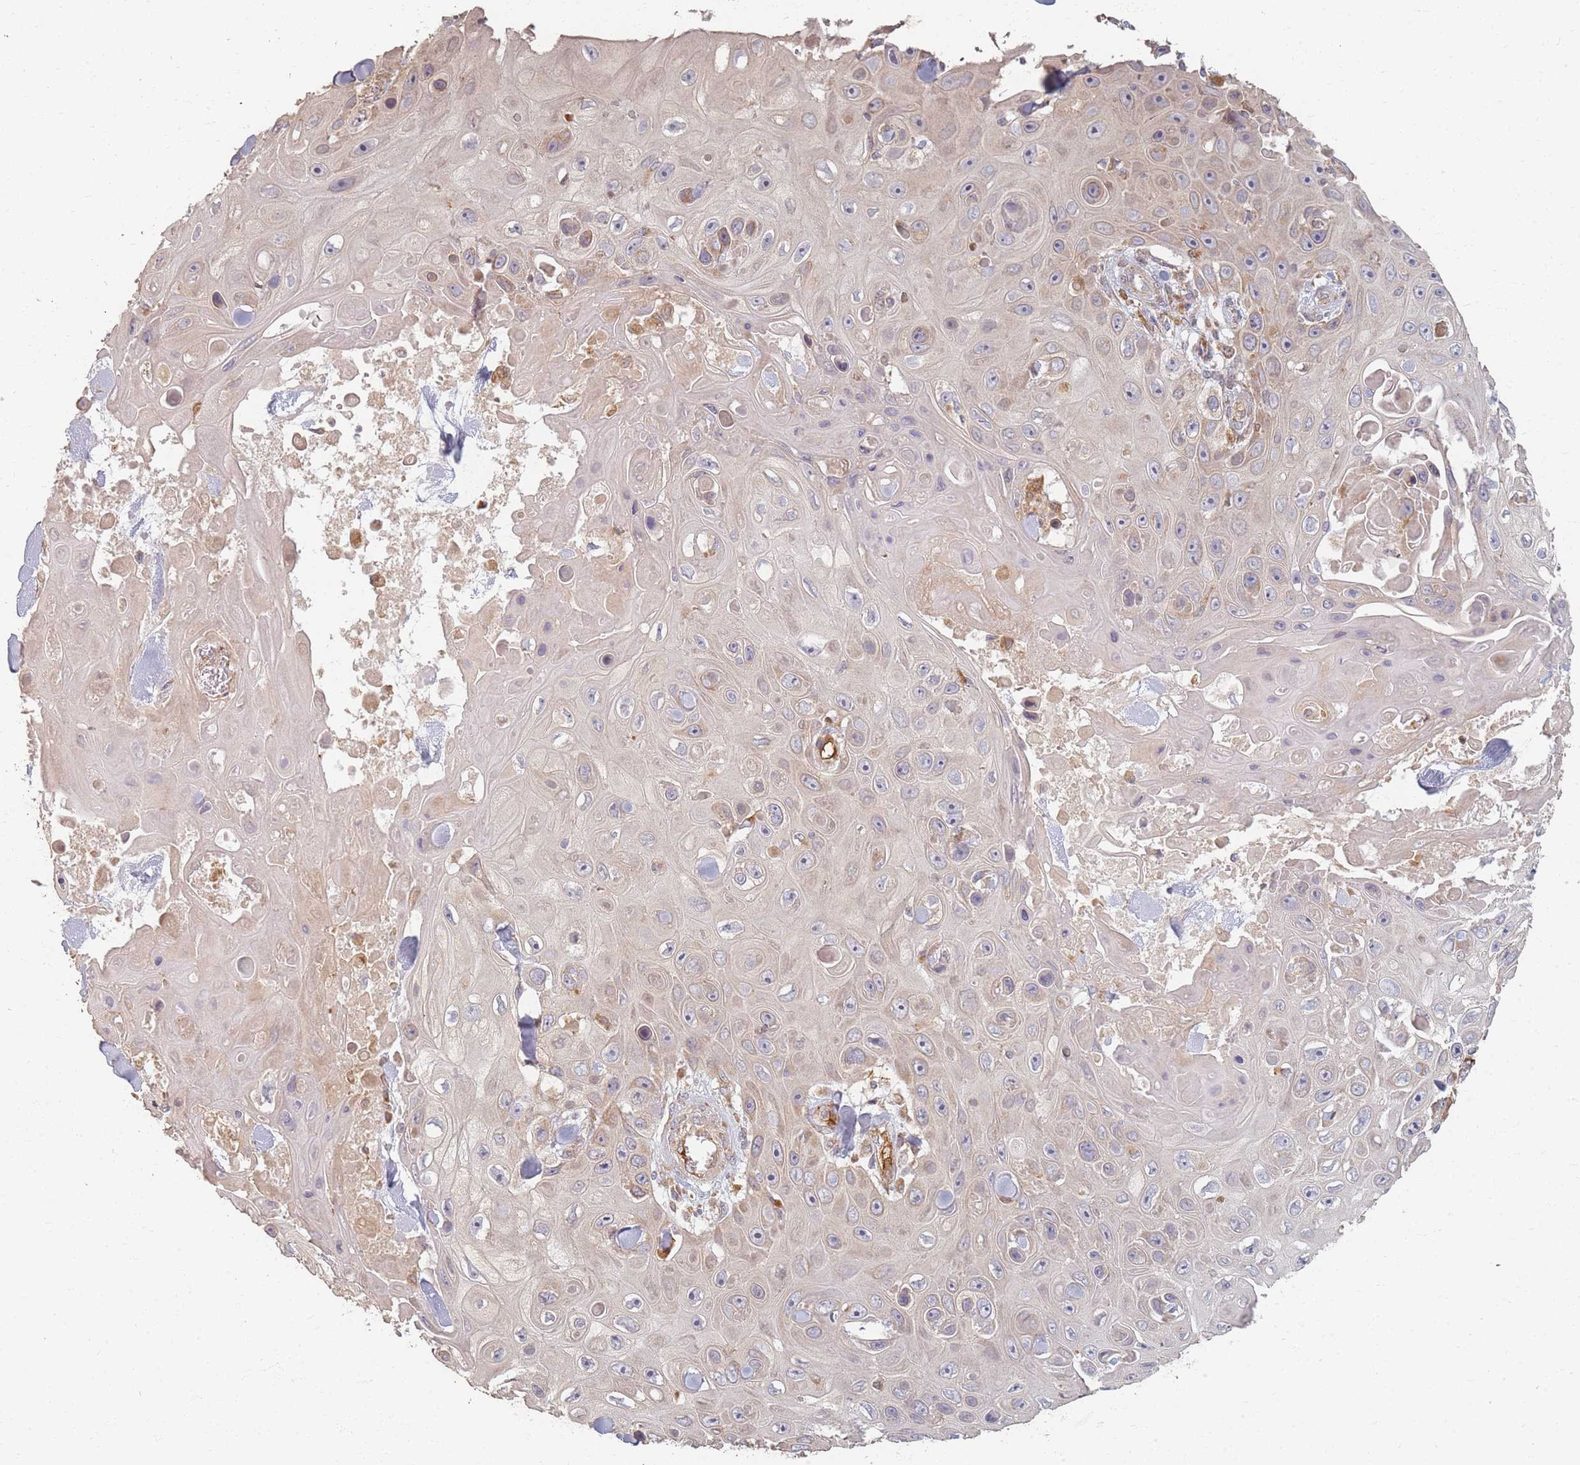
{"staining": {"intensity": "weak", "quantity": "25%-75%", "location": "cytoplasmic/membranous"}, "tissue": "skin cancer", "cell_type": "Tumor cells", "image_type": "cancer", "snomed": [{"axis": "morphology", "description": "Squamous cell carcinoma, NOS"}, {"axis": "topography", "description": "Skin"}], "caption": "Protein expression analysis of human skin squamous cell carcinoma reveals weak cytoplasmic/membranous expression in approximately 25%-75% of tumor cells.", "gene": "MRPS6", "patient": {"sex": "male", "age": 82}}